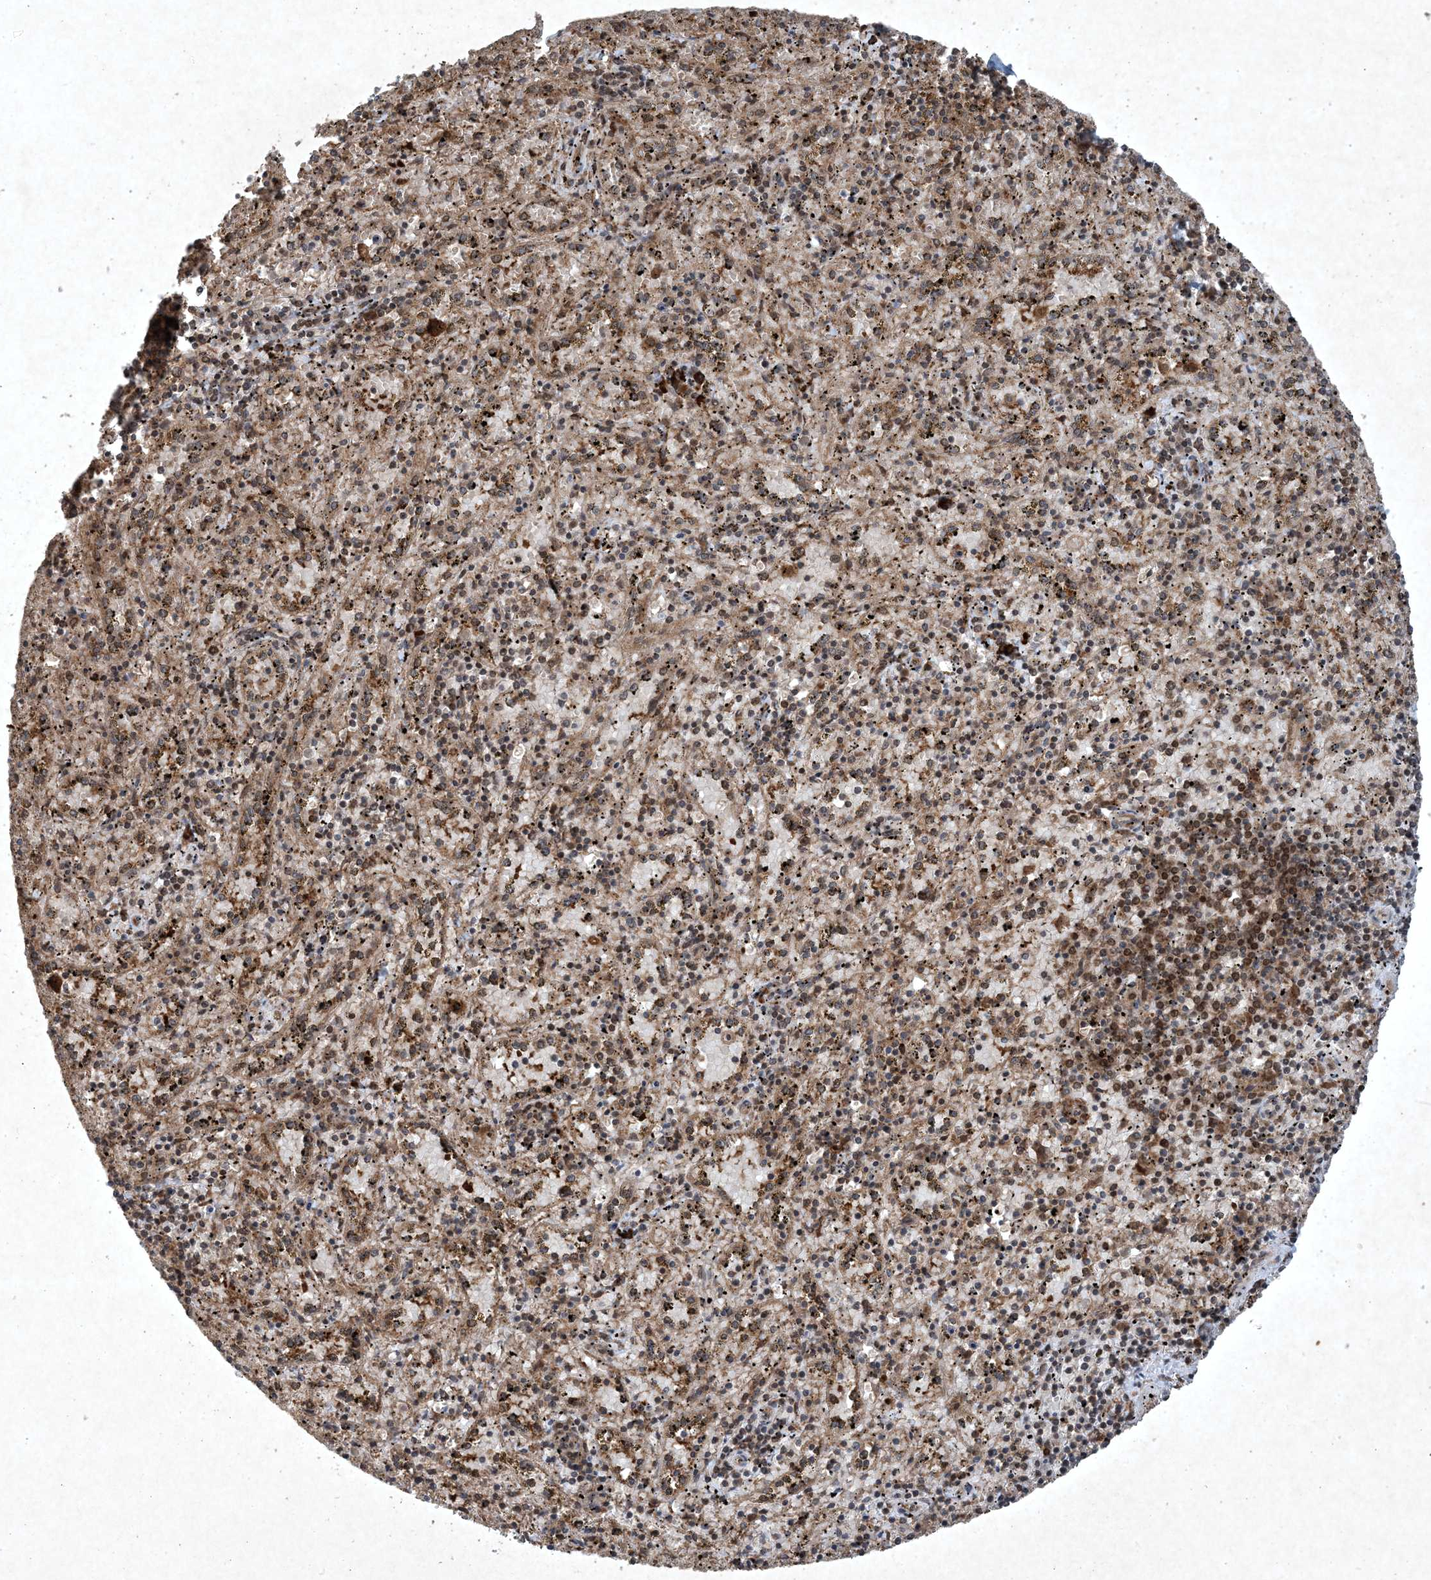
{"staining": {"intensity": "moderate", "quantity": ">75%", "location": "cytoplasmic/membranous"}, "tissue": "spleen", "cell_type": "Cells in red pulp", "image_type": "normal", "snomed": [{"axis": "morphology", "description": "Normal tissue, NOS"}, {"axis": "topography", "description": "Spleen"}], "caption": "This photomicrograph displays immunohistochemistry (IHC) staining of unremarkable human spleen, with medium moderate cytoplasmic/membranous expression in approximately >75% of cells in red pulp.", "gene": "GNG5", "patient": {"sex": "male", "age": 11}}